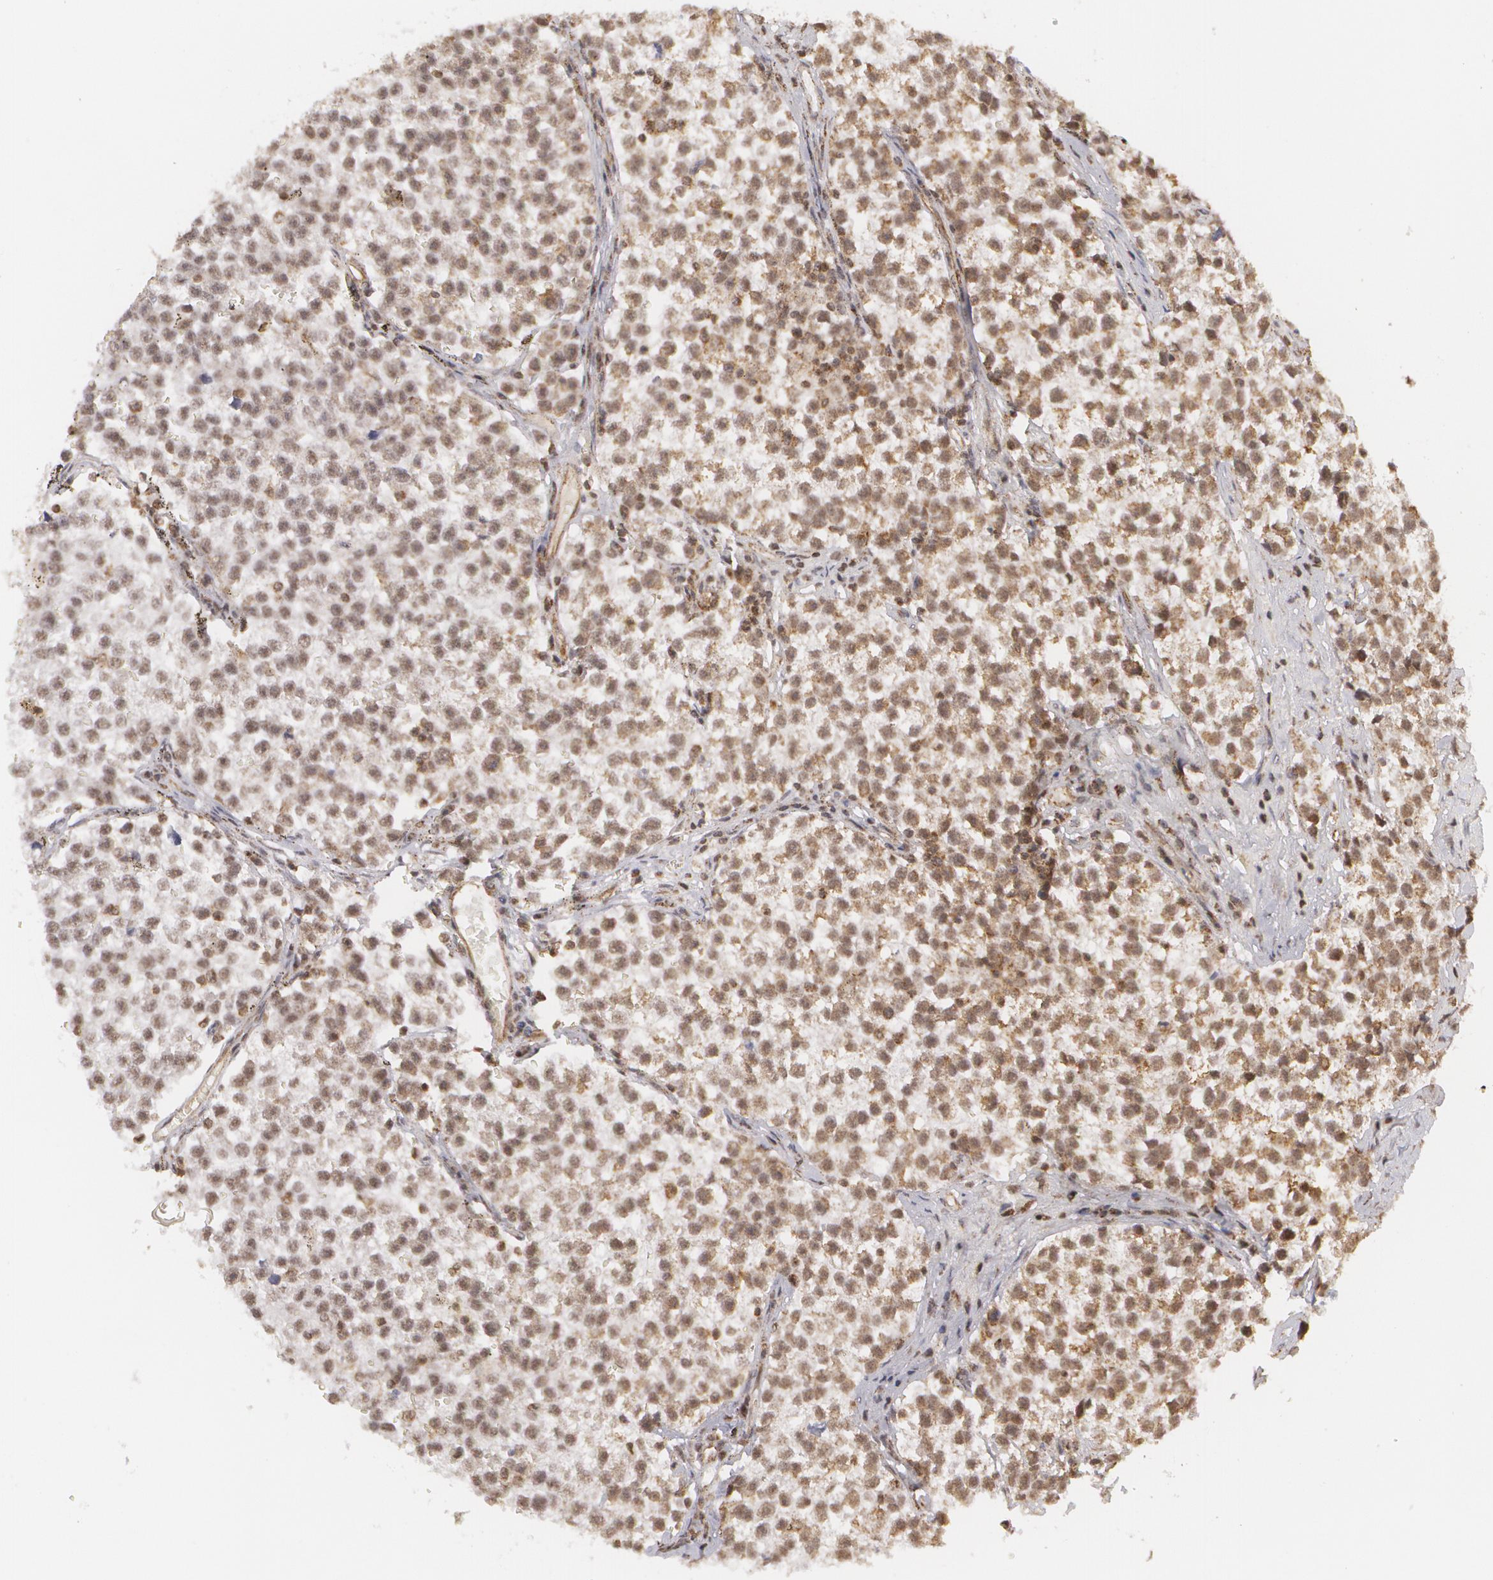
{"staining": {"intensity": "moderate", "quantity": ">75%", "location": "nuclear"}, "tissue": "testis cancer", "cell_type": "Tumor cells", "image_type": "cancer", "snomed": [{"axis": "morphology", "description": "Seminoma, NOS"}, {"axis": "topography", "description": "Testis"}], "caption": "Immunohistochemistry (IHC) micrograph of human testis cancer (seminoma) stained for a protein (brown), which exhibits medium levels of moderate nuclear positivity in about >75% of tumor cells.", "gene": "MXD1", "patient": {"sex": "male", "age": 35}}